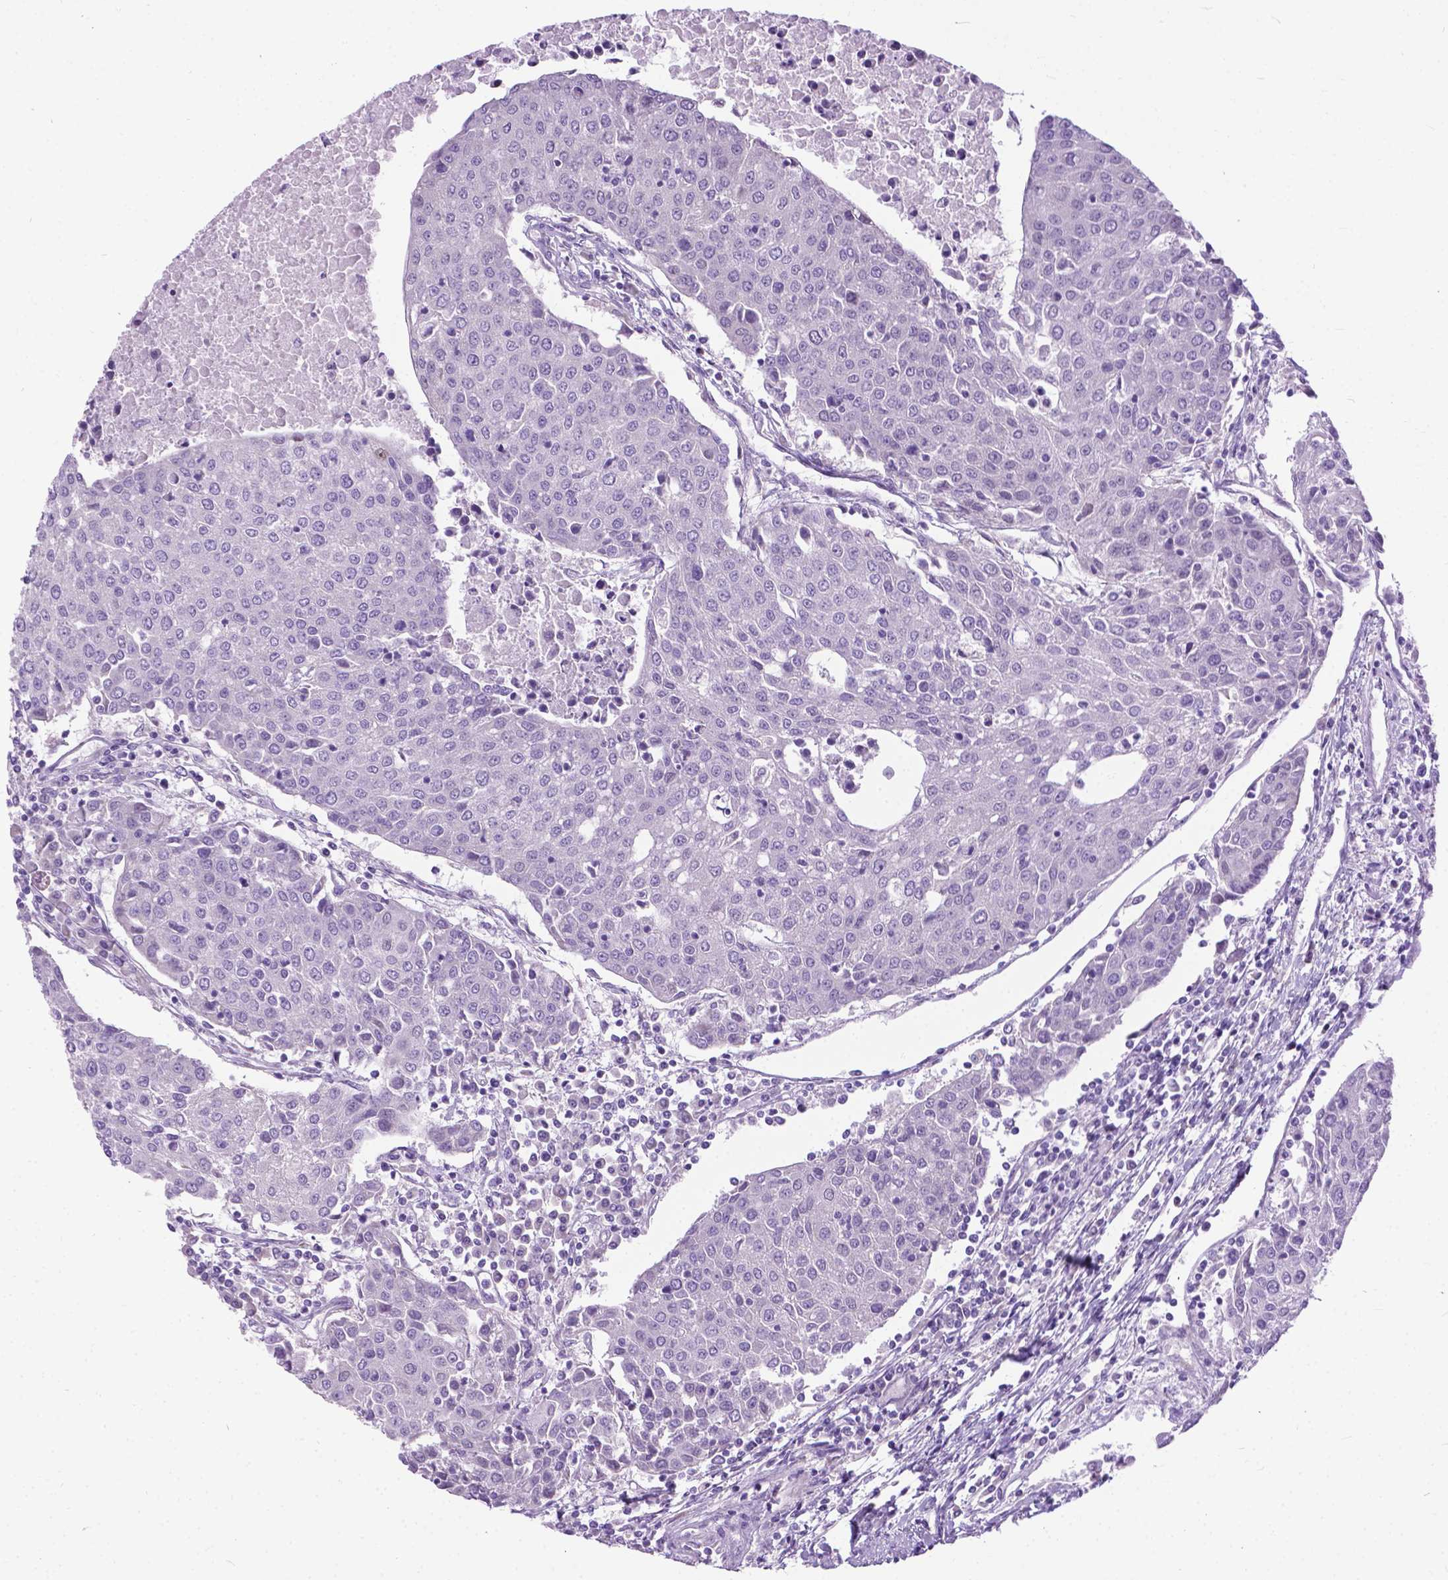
{"staining": {"intensity": "negative", "quantity": "none", "location": "none"}, "tissue": "urothelial cancer", "cell_type": "Tumor cells", "image_type": "cancer", "snomed": [{"axis": "morphology", "description": "Urothelial carcinoma, High grade"}, {"axis": "topography", "description": "Urinary bladder"}], "caption": "This is an immunohistochemistry image of human high-grade urothelial carcinoma. There is no staining in tumor cells.", "gene": "APCDD1L", "patient": {"sex": "female", "age": 85}}